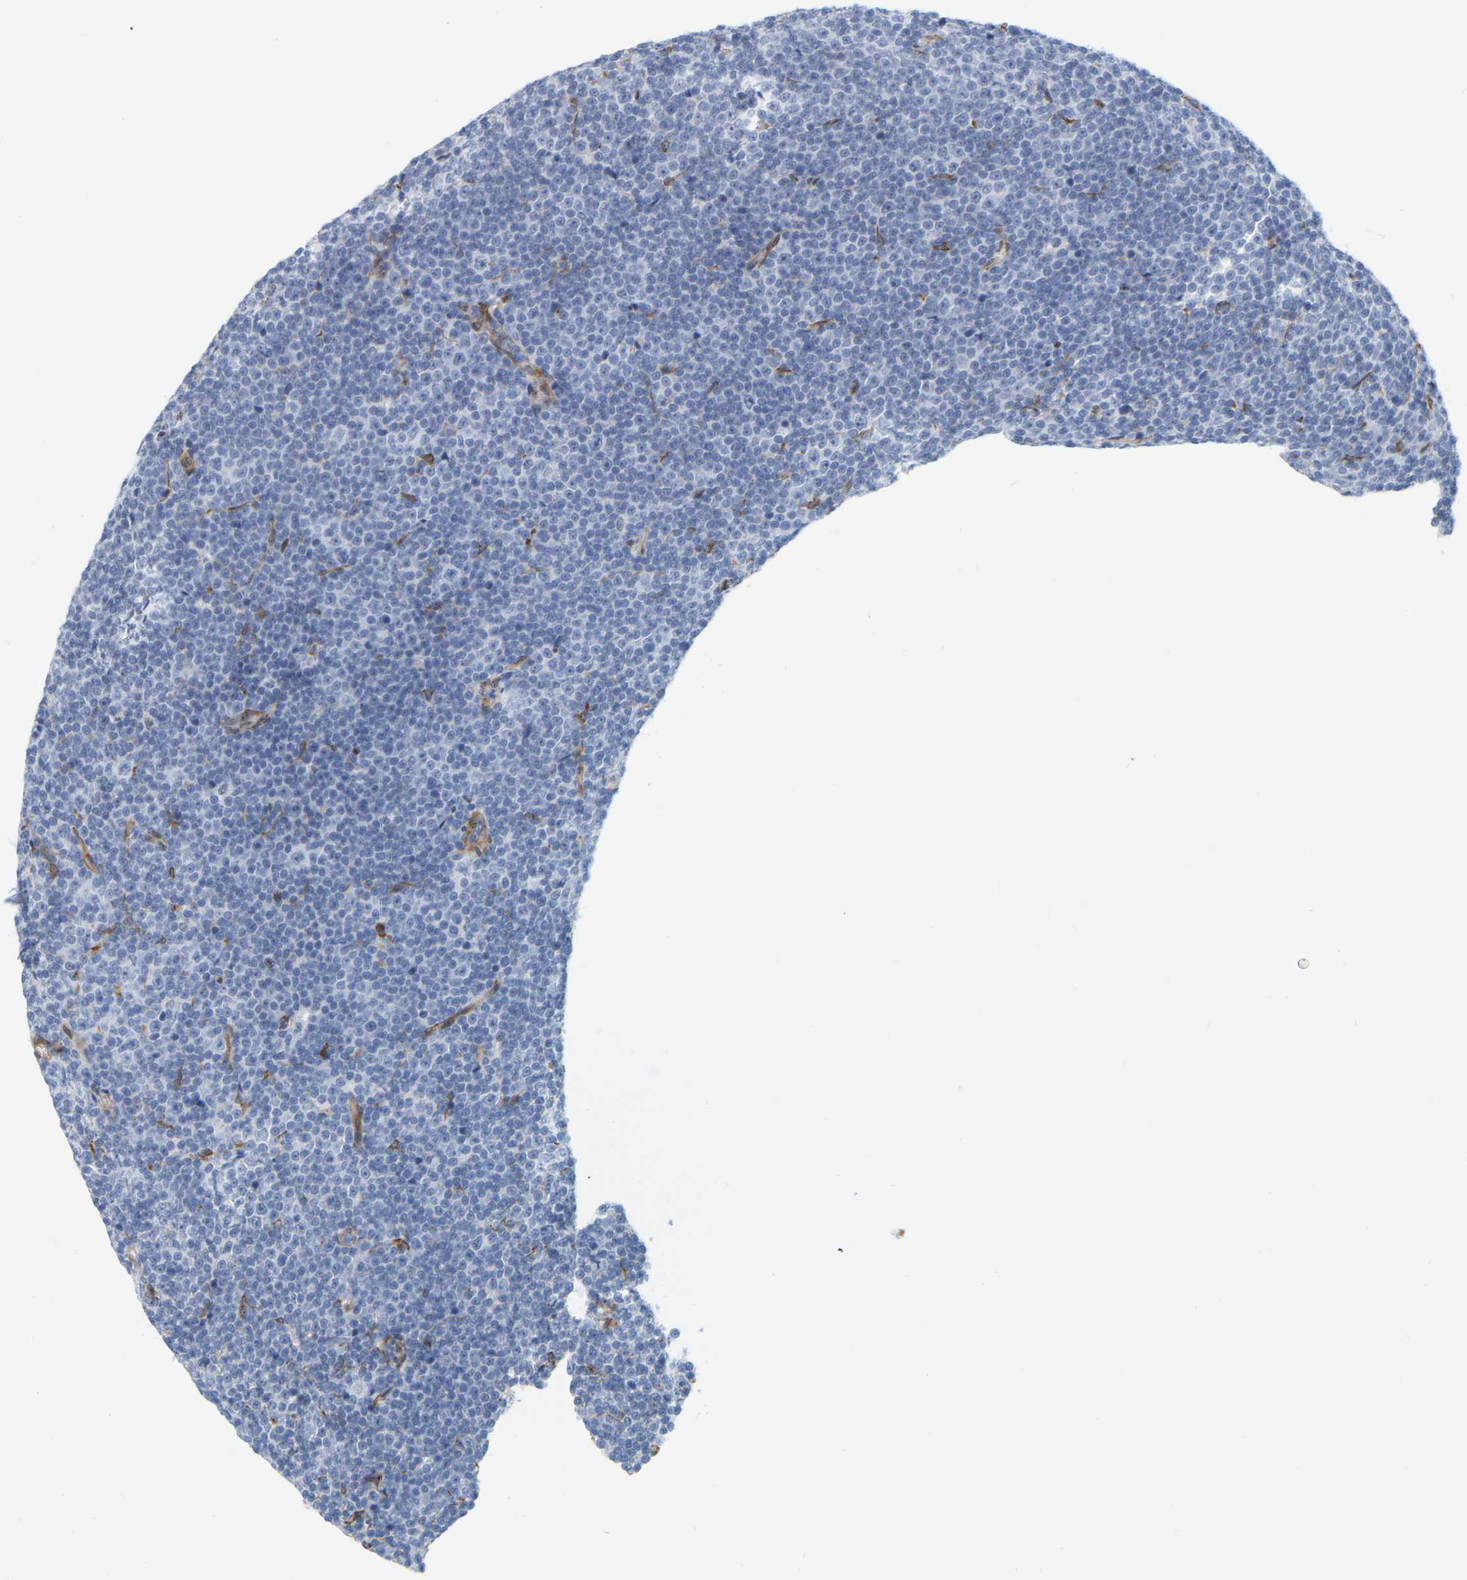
{"staining": {"intensity": "negative", "quantity": "none", "location": "none"}, "tissue": "lymphoma", "cell_type": "Tumor cells", "image_type": "cancer", "snomed": [{"axis": "morphology", "description": "Malignant lymphoma, non-Hodgkin's type, Low grade"}, {"axis": "topography", "description": "Lymph node"}], "caption": "Malignant lymphoma, non-Hodgkin's type (low-grade) was stained to show a protein in brown. There is no significant positivity in tumor cells.", "gene": "RAPH1", "patient": {"sex": "female", "age": 67}}